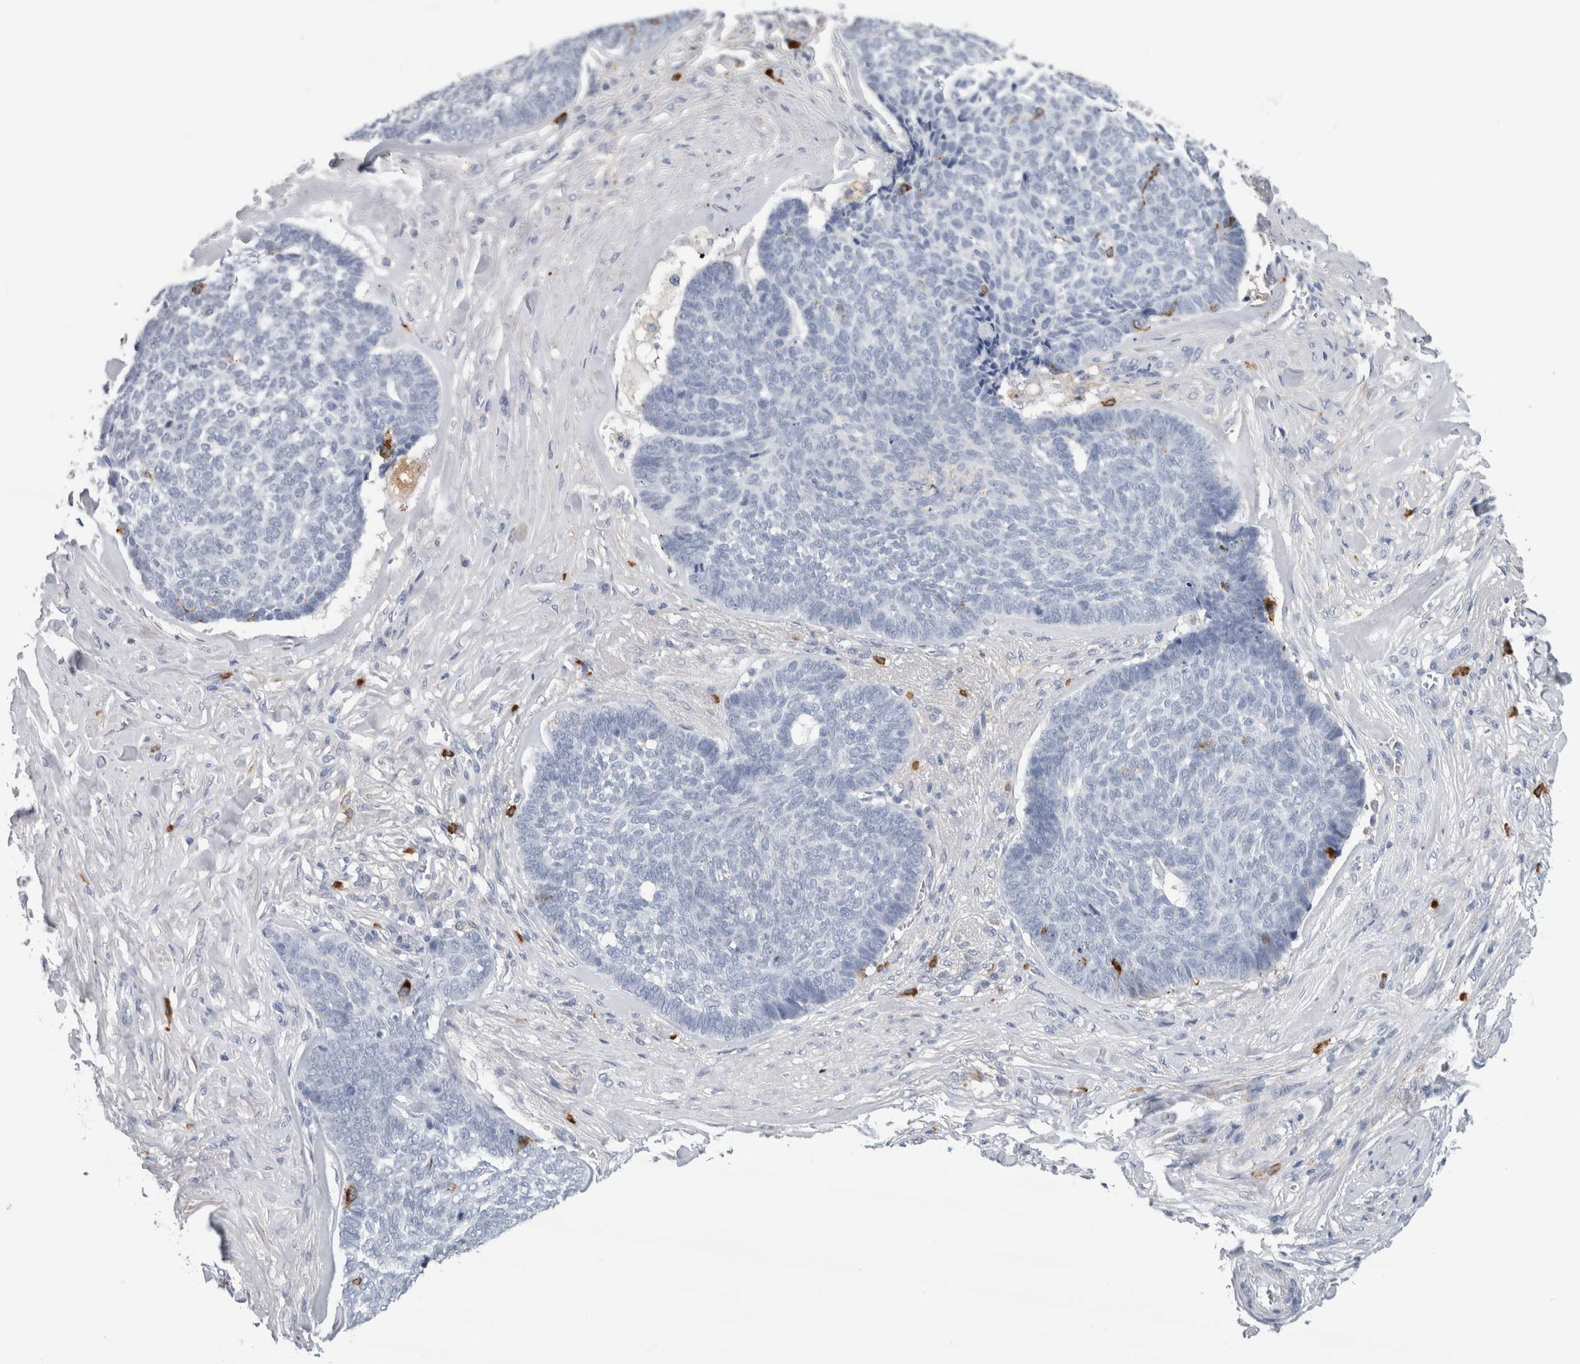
{"staining": {"intensity": "negative", "quantity": "none", "location": "none"}, "tissue": "skin cancer", "cell_type": "Tumor cells", "image_type": "cancer", "snomed": [{"axis": "morphology", "description": "Basal cell carcinoma"}, {"axis": "topography", "description": "Skin"}], "caption": "Photomicrograph shows no significant protein staining in tumor cells of skin cancer.", "gene": "CD63", "patient": {"sex": "male", "age": 84}}